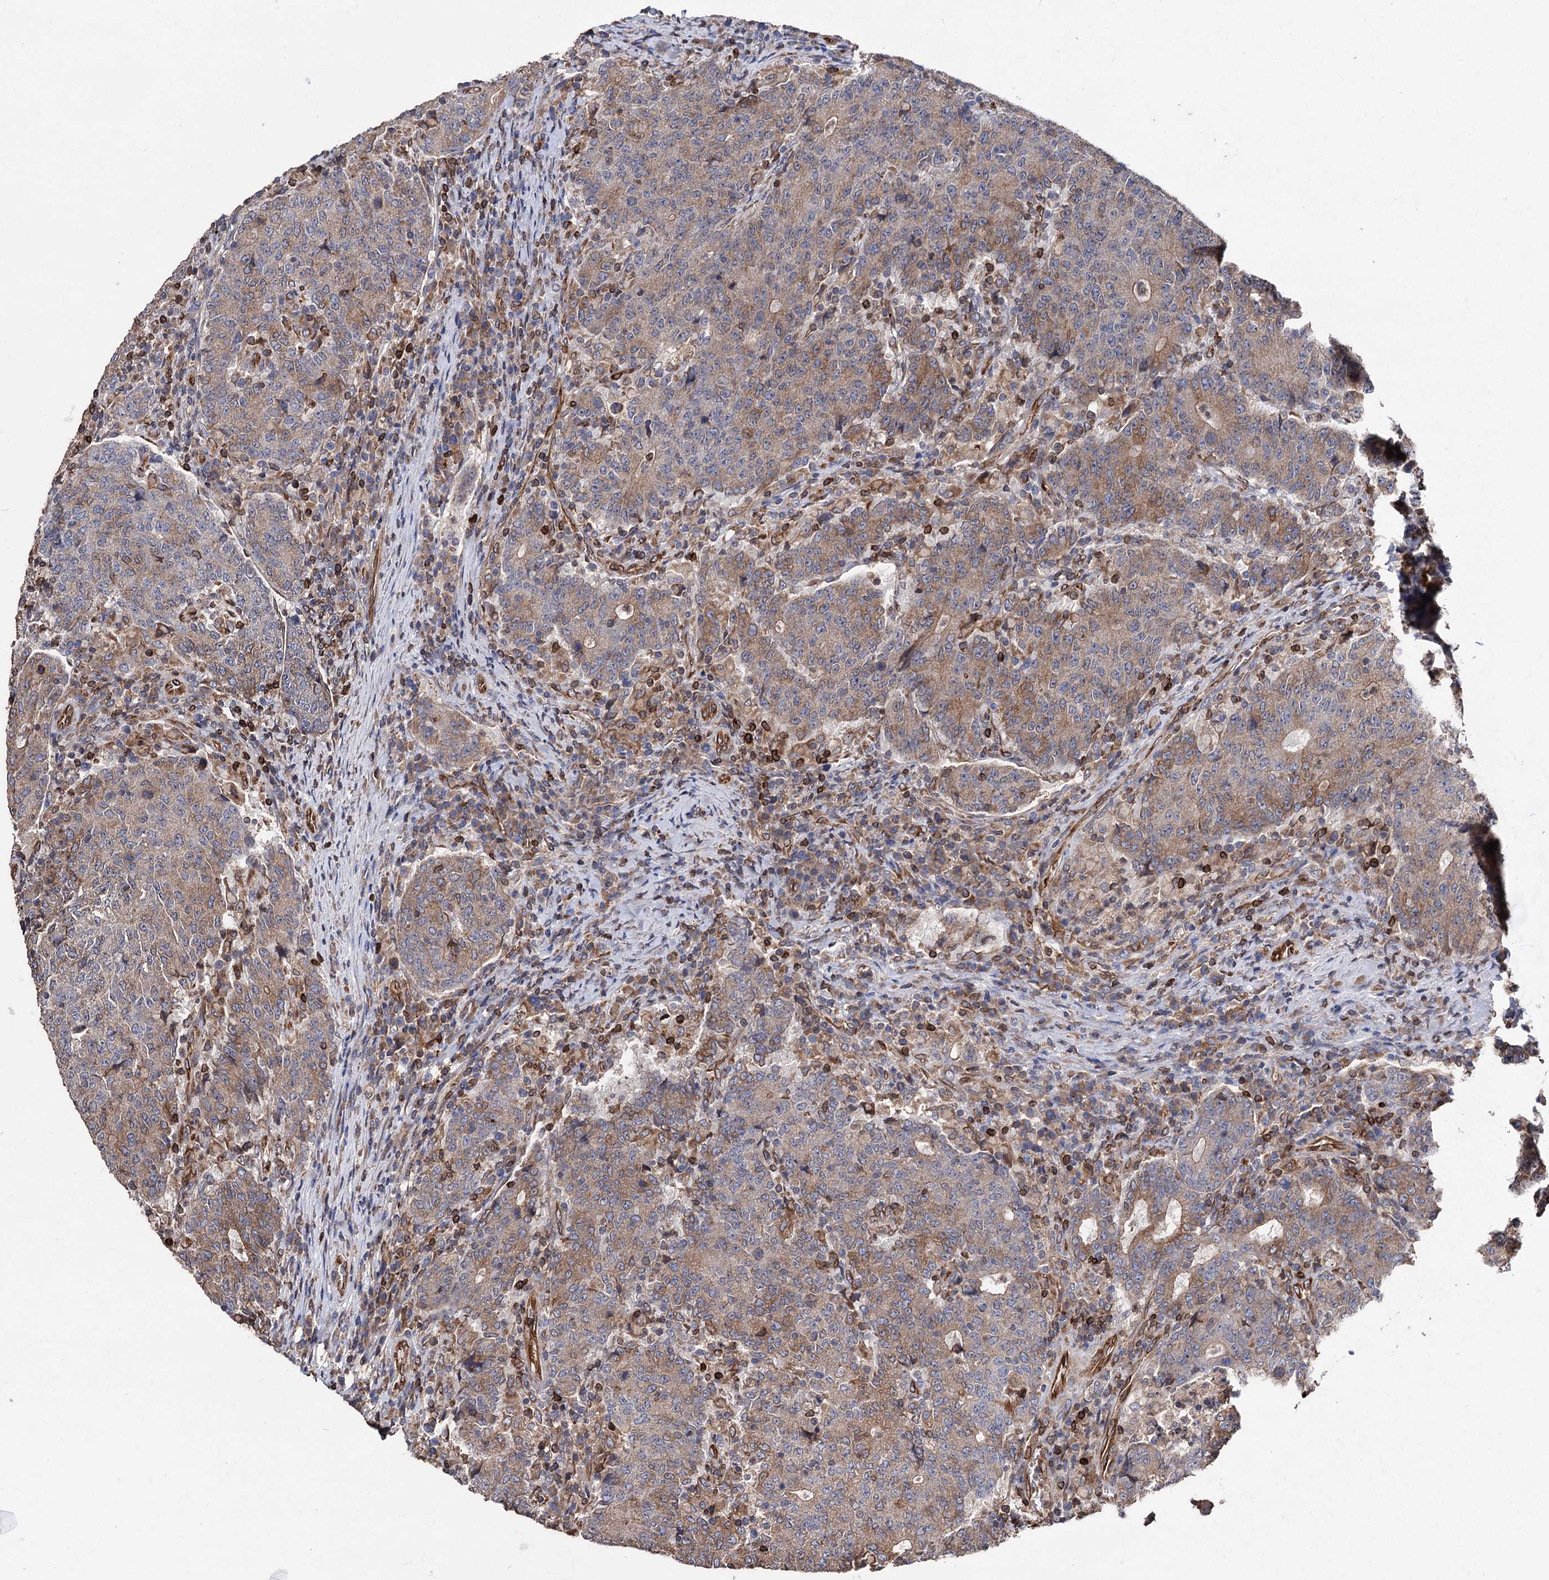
{"staining": {"intensity": "moderate", "quantity": "25%-75%", "location": "cytoplasmic/membranous"}, "tissue": "colorectal cancer", "cell_type": "Tumor cells", "image_type": "cancer", "snomed": [{"axis": "morphology", "description": "Adenocarcinoma, NOS"}, {"axis": "topography", "description": "Colon"}], "caption": "Protein staining of colorectal adenocarcinoma tissue displays moderate cytoplasmic/membranous staining in about 25%-75% of tumor cells. The staining was performed using DAB to visualize the protein expression in brown, while the nuclei were stained in blue with hematoxylin (Magnification: 20x).", "gene": "STING1", "patient": {"sex": "female", "age": 75}}